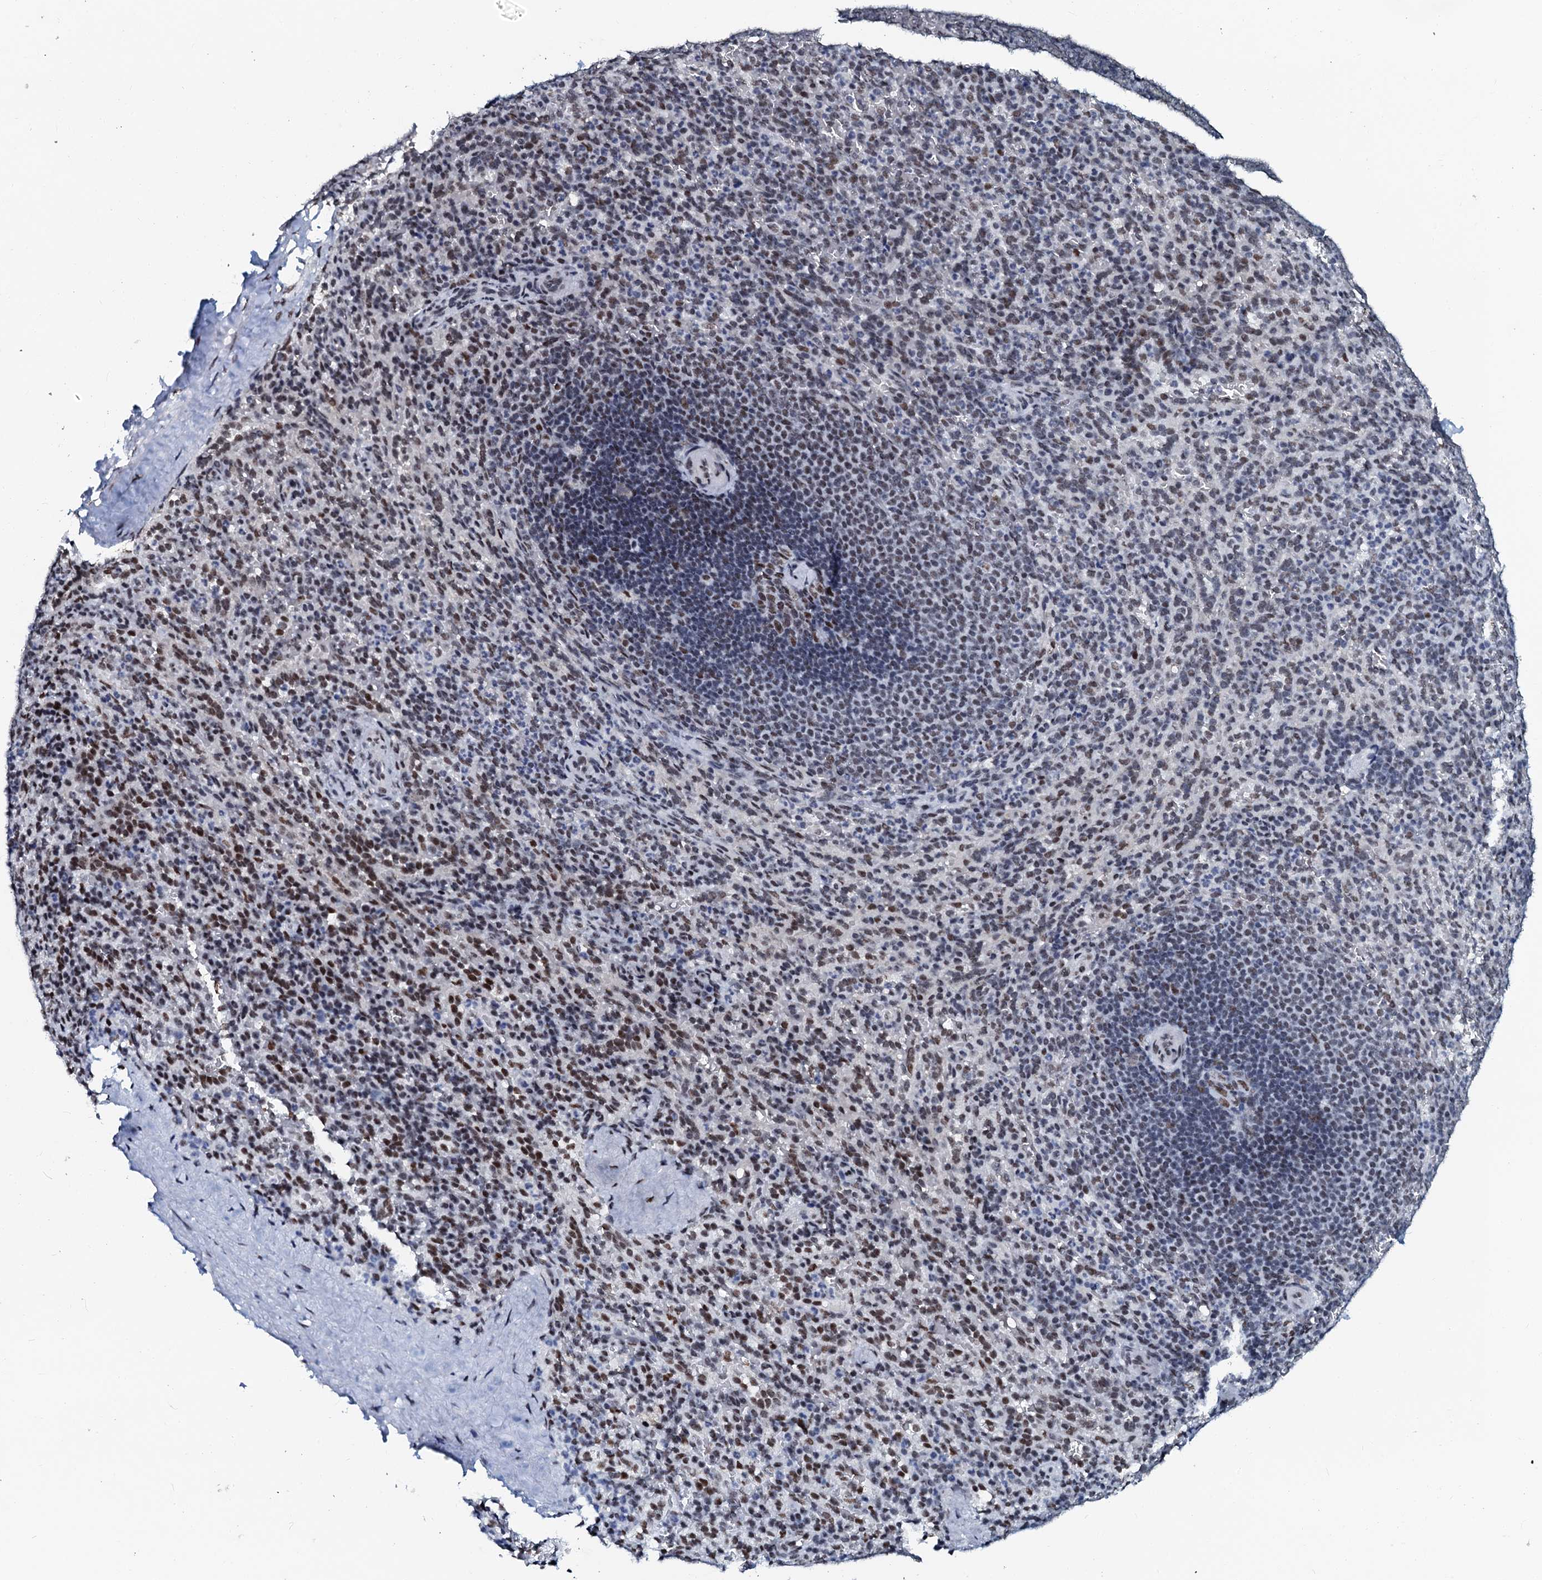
{"staining": {"intensity": "moderate", "quantity": "25%-75%", "location": "nuclear"}, "tissue": "spleen", "cell_type": "Cells in red pulp", "image_type": "normal", "snomed": [{"axis": "morphology", "description": "Normal tissue, NOS"}, {"axis": "topography", "description": "Spleen"}], "caption": "A brown stain shows moderate nuclear positivity of a protein in cells in red pulp of normal human spleen.", "gene": "SLTM", "patient": {"sex": "female", "age": 21}}